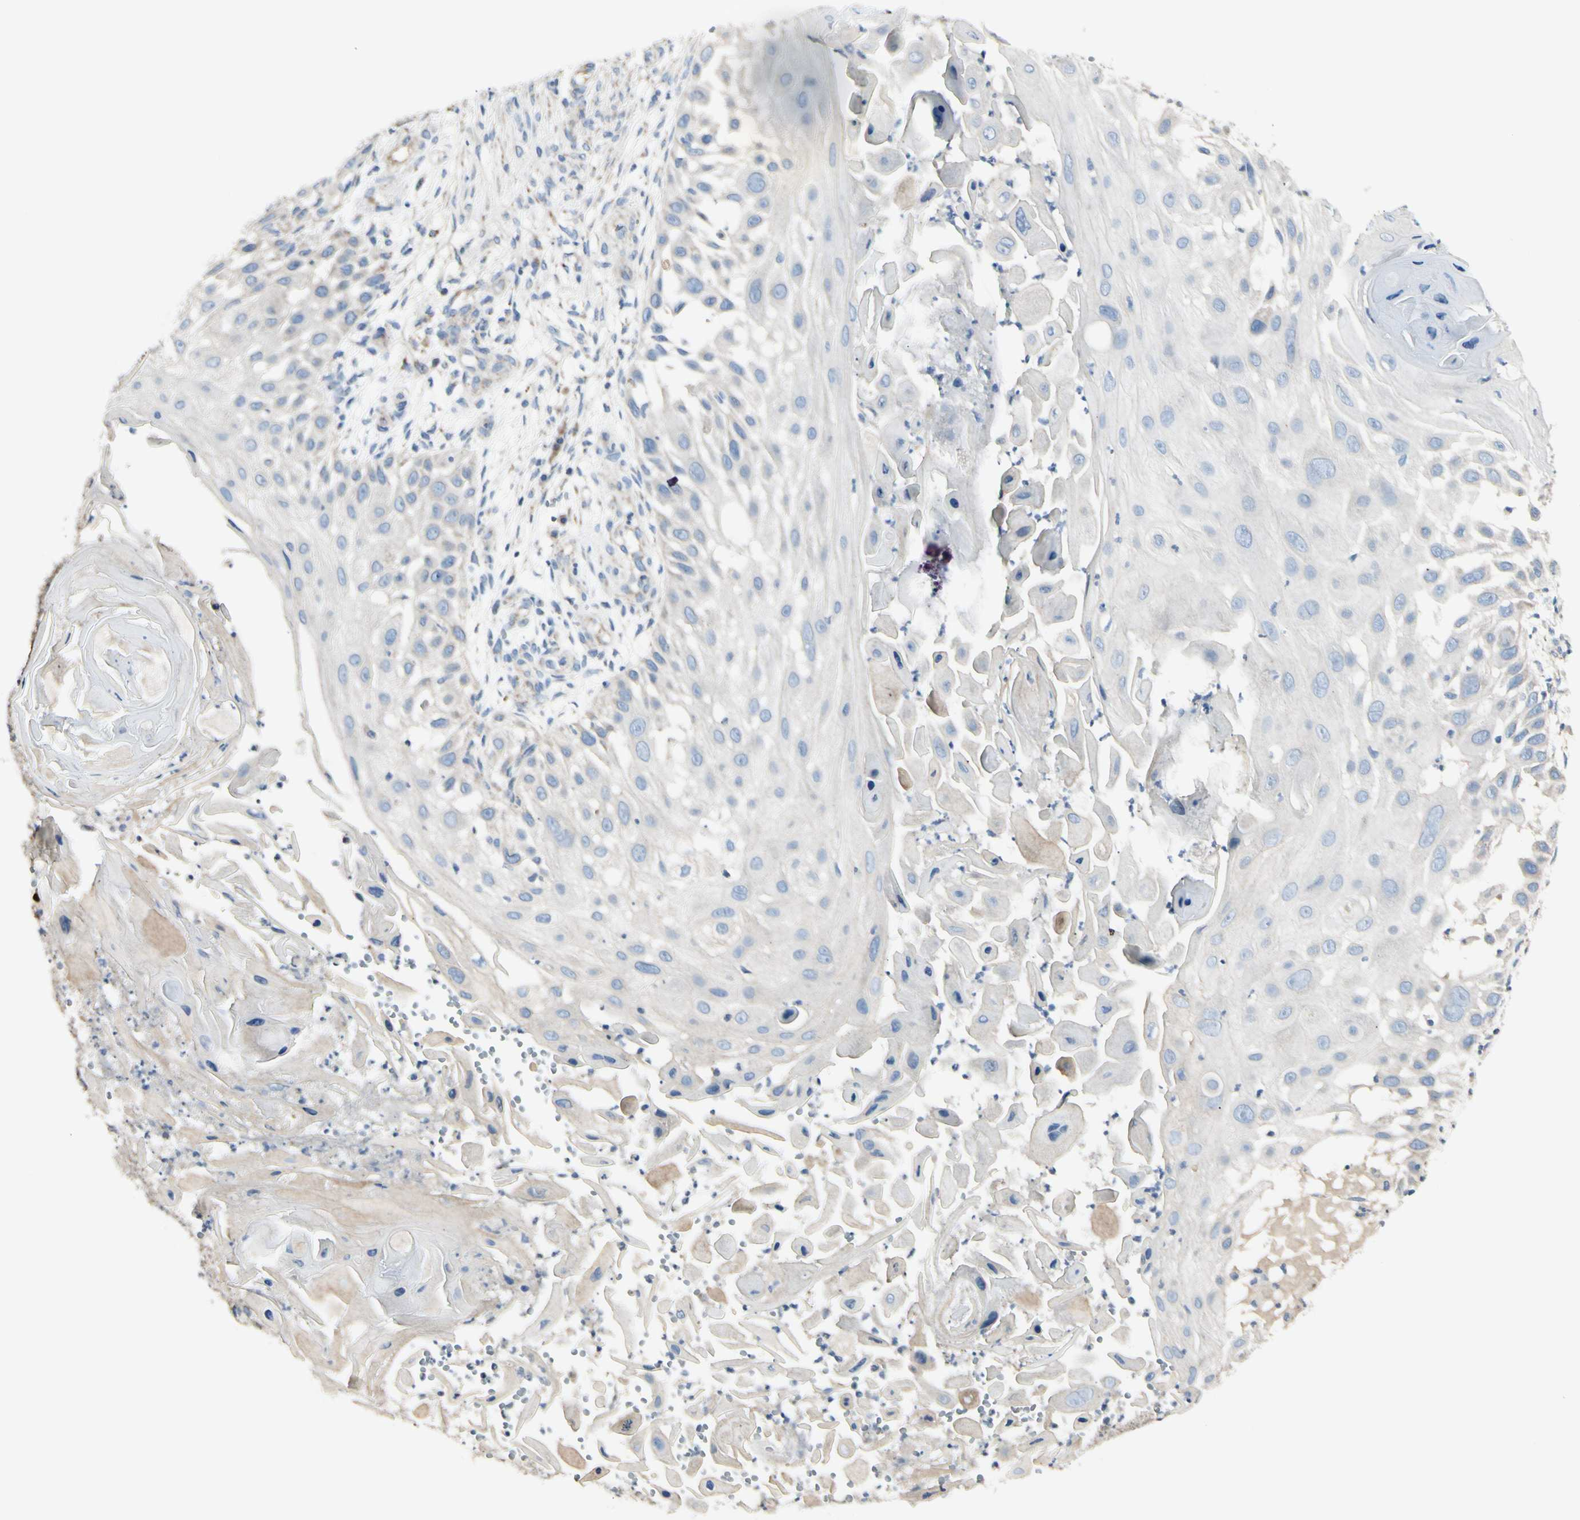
{"staining": {"intensity": "negative", "quantity": "none", "location": "none"}, "tissue": "skin cancer", "cell_type": "Tumor cells", "image_type": "cancer", "snomed": [{"axis": "morphology", "description": "Squamous cell carcinoma, NOS"}, {"axis": "topography", "description": "Skin"}], "caption": "High magnification brightfield microscopy of skin cancer (squamous cell carcinoma) stained with DAB (brown) and counterstained with hematoxylin (blue): tumor cells show no significant positivity.", "gene": "EPHA3", "patient": {"sex": "female", "age": 44}}